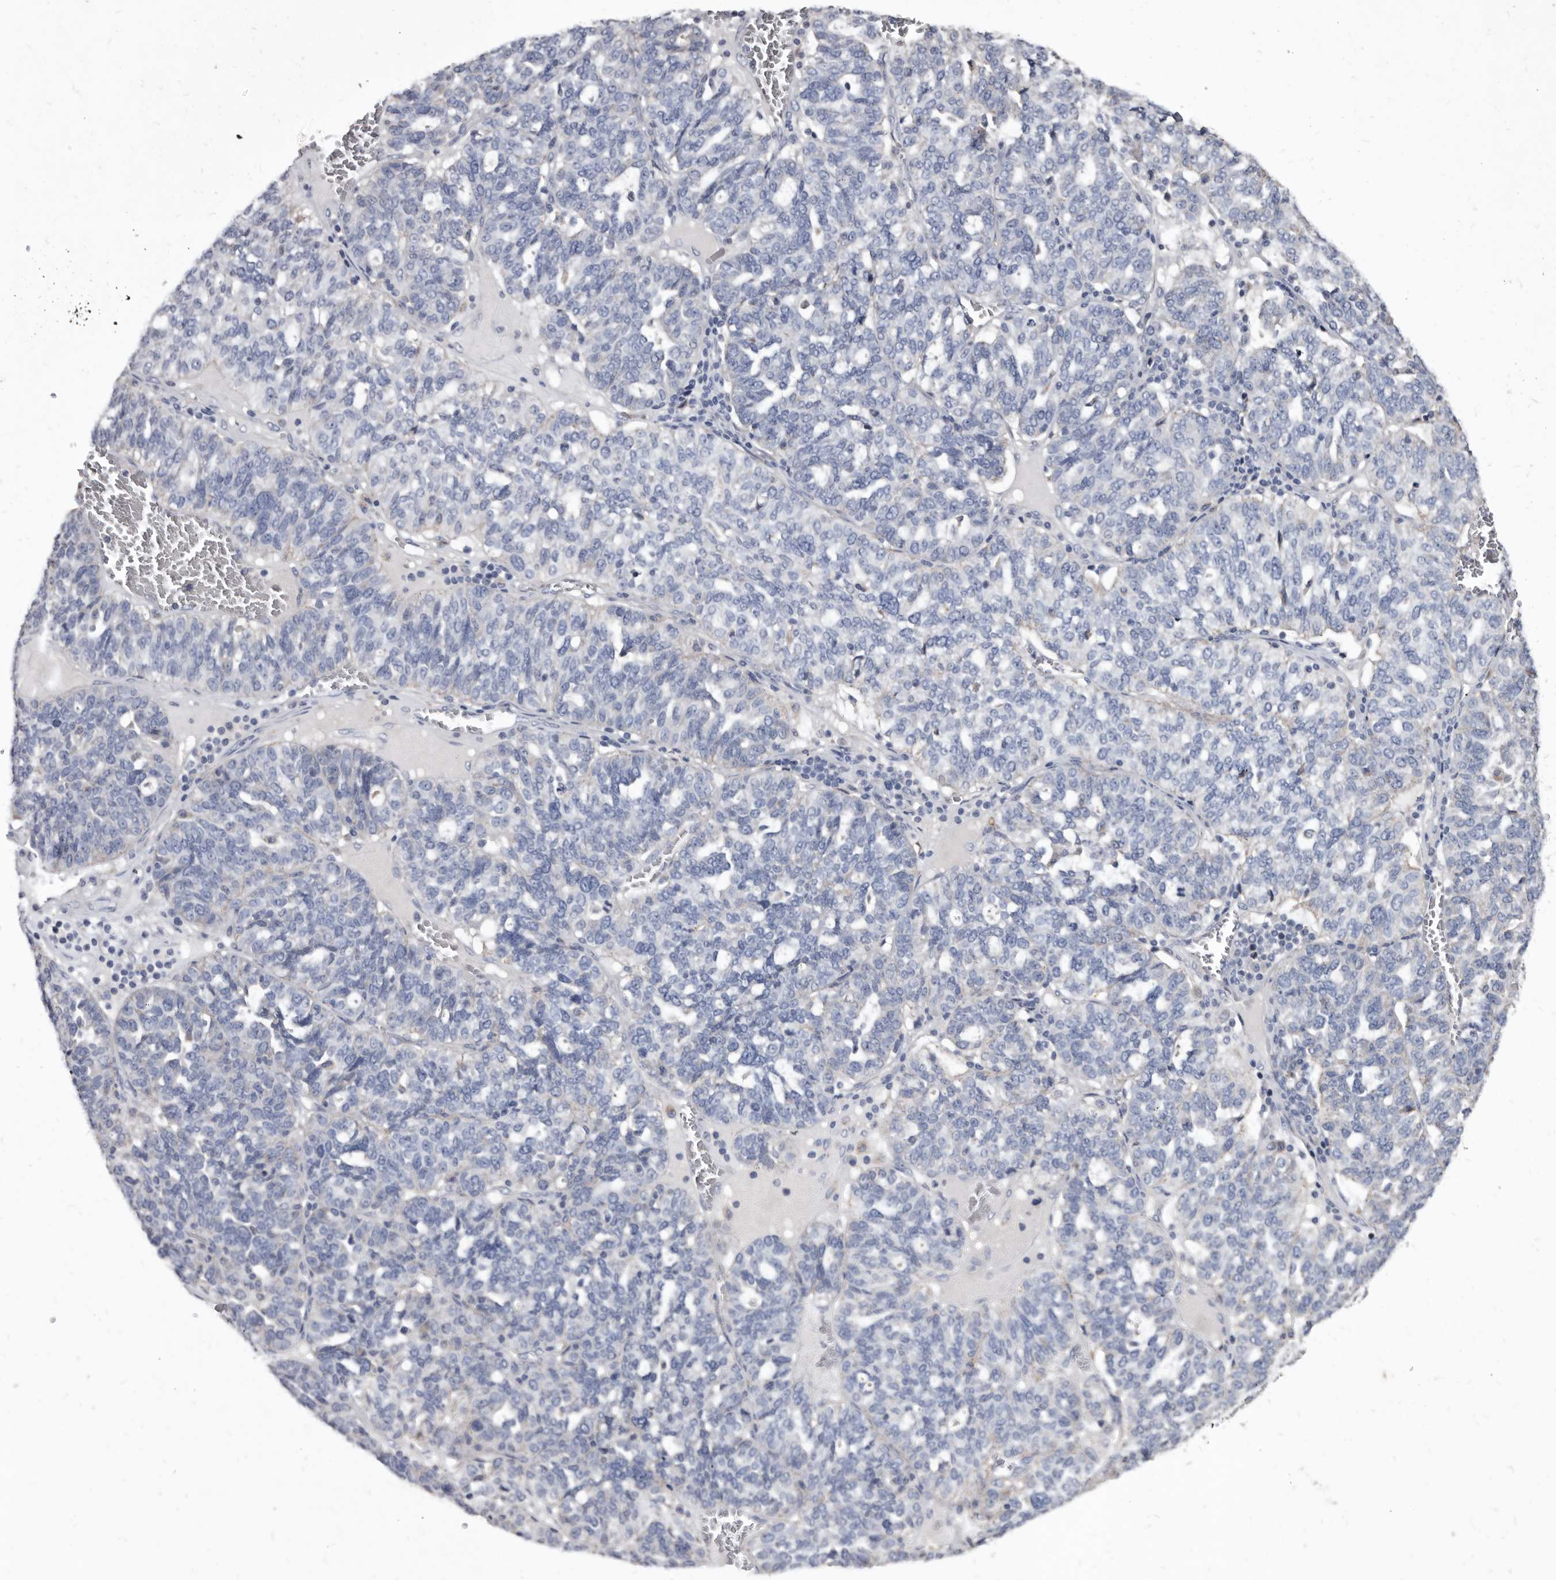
{"staining": {"intensity": "negative", "quantity": "none", "location": "none"}, "tissue": "ovarian cancer", "cell_type": "Tumor cells", "image_type": "cancer", "snomed": [{"axis": "morphology", "description": "Cystadenocarcinoma, serous, NOS"}, {"axis": "topography", "description": "Ovary"}], "caption": "A photomicrograph of human ovarian cancer (serous cystadenocarcinoma) is negative for staining in tumor cells. The staining is performed using DAB (3,3'-diaminobenzidine) brown chromogen with nuclei counter-stained in using hematoxylin.", "gene": "SLC39A2", "patient": {"sex": "female", "age": 59}}